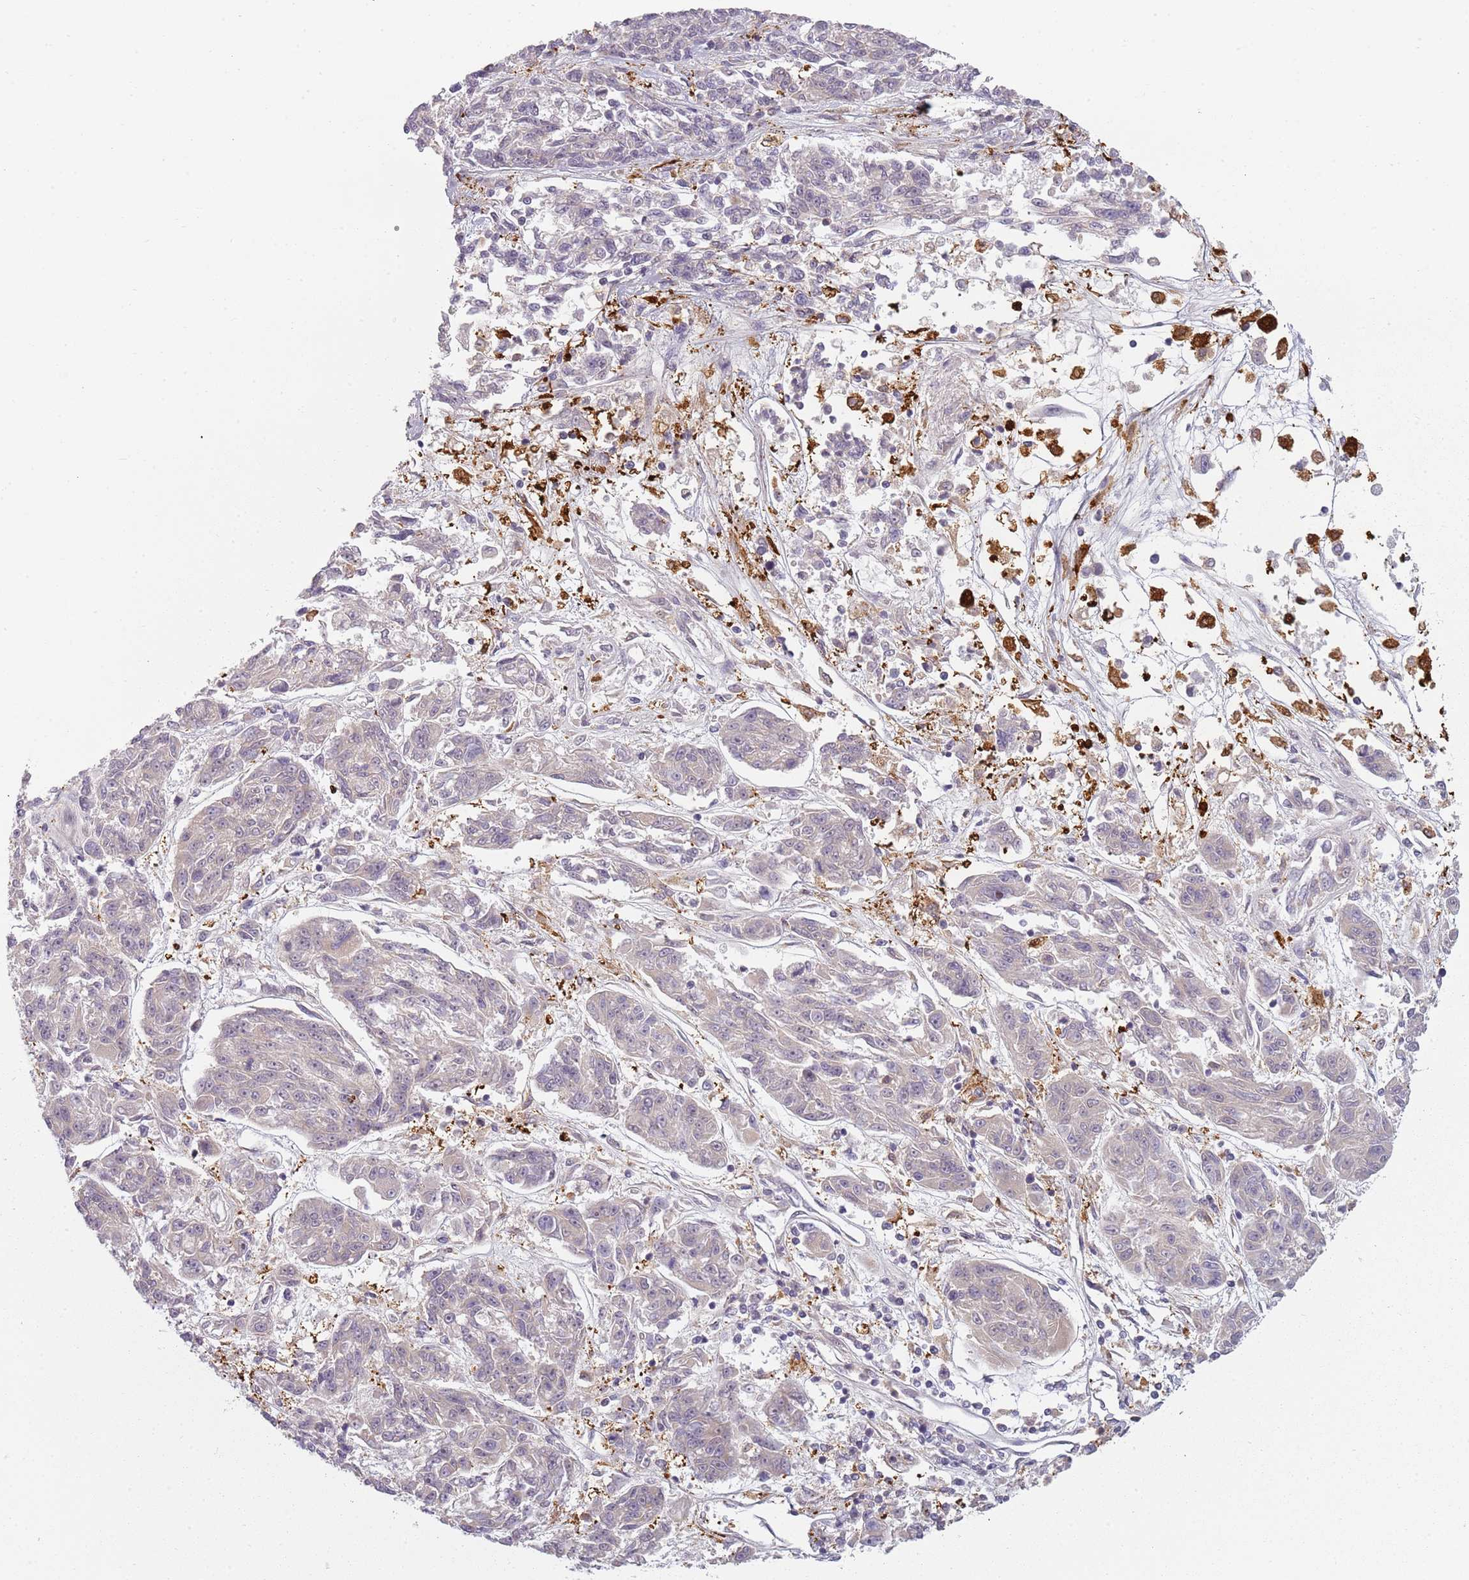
{"staining": {"intensity": "negative", "quantity": "none", "location": "none"}, "tissue": "melanoma", "cell_type": "Tumor cells", "image_type": "cancer", "snomed": [{"axis": "morphology", "description": "Malignant melanoma, NOS"}, {"axis": "topography", "description": "Skin"}], "caption": "DAB immunohistochemical staining of malignant melanoma reveals no significant staining in tumor cells. (DAB (3,3'-diaminobenzidine) immunohistochemistry with hematoxylin counter stain).", "gene": "CC2D2B", "patient": {"sex": "male", "age": 53}}